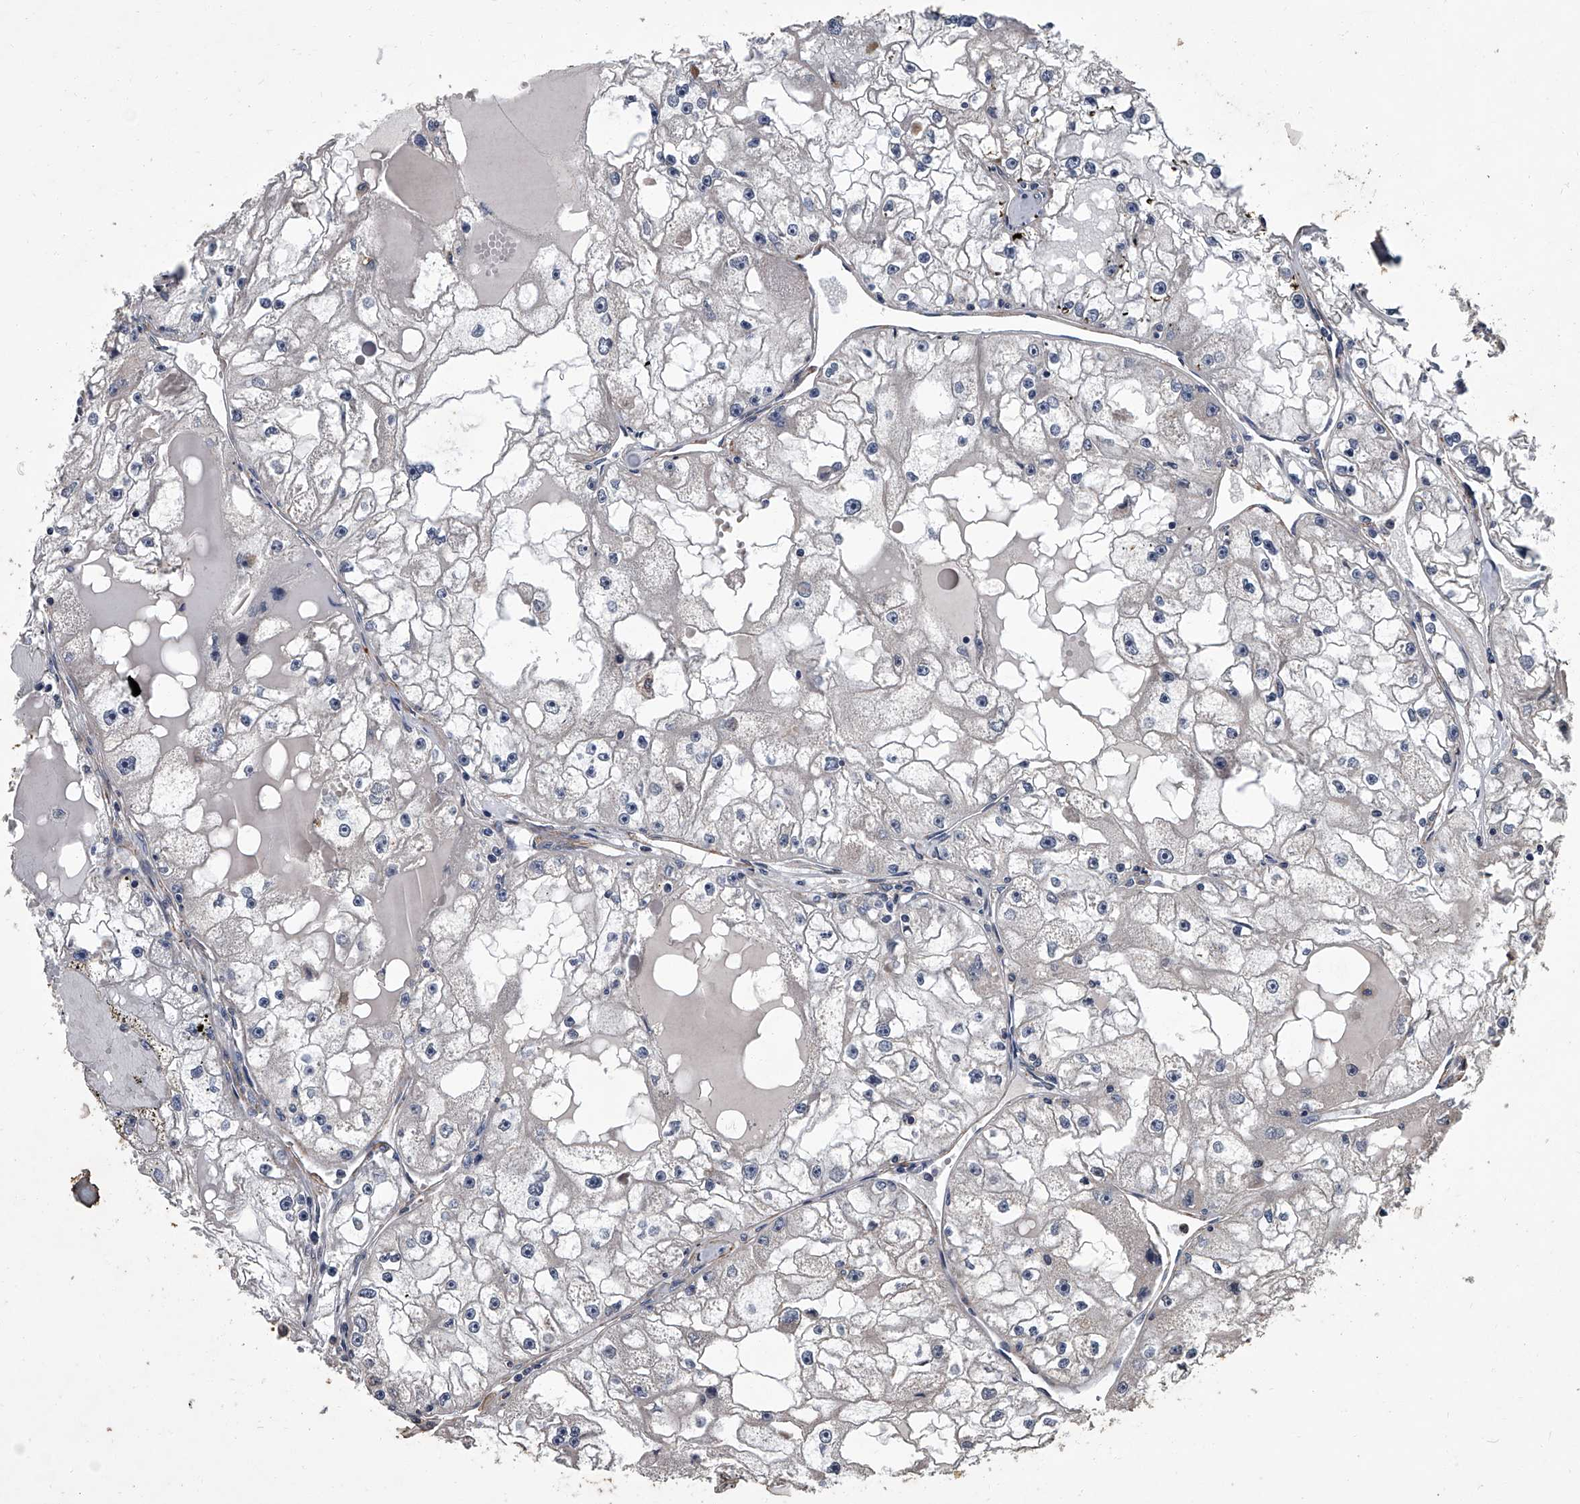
{"staining": {"intensity": "negative", "quantity": "none", "location": "none"}, "tissue": "renal cancer", "cell_type": "Tumor cells", "image_type": "cancer", "snomed": [{"axis": "morphology", "description": "Adenocarcinoma, NOS"}, {"axis": "topography", "description": "Kidney"}], "caption": "The IHC image has no significant expression in tumor cells of renal cancer tissue.", "gene": "SIRT4", "patient": {"sex": "male", "age": 56}}